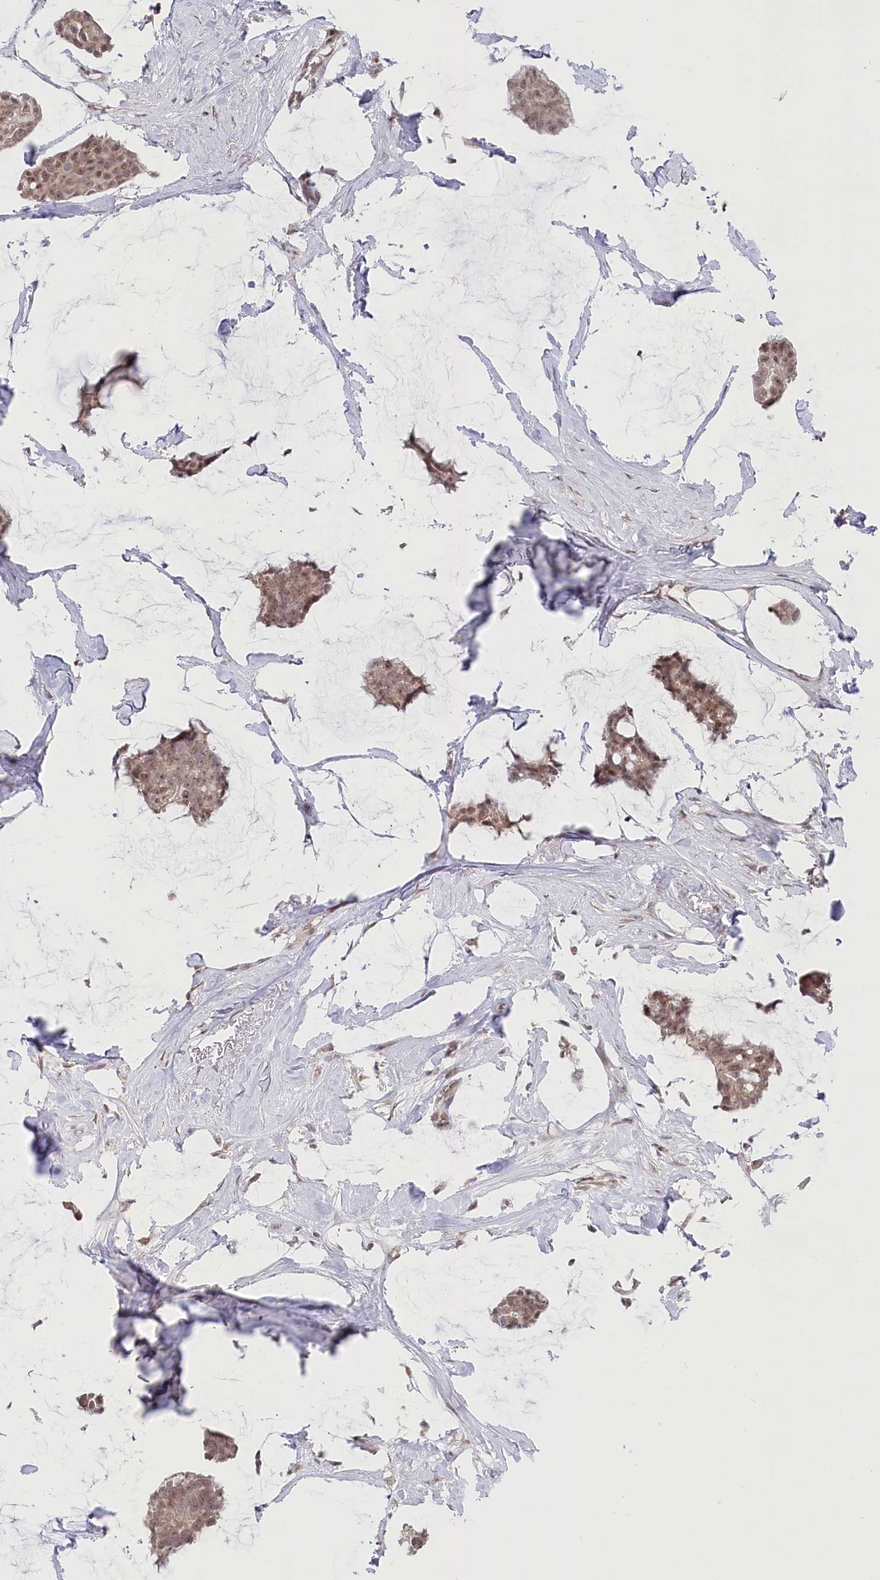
{"staining": {"intensity": "moderate", "quantity": ">75%", "location": "cytoplasmic/membranous,nuclear"}, "tissue": "breast cancer", "cell_type": "Tumor cells", "image_type": "cancer", "snomed": [{"axis": "morphology", "description": "Duct carcinoma"}, {"axis": "topography", "description": "Breast"}], "caption": "Approximately >75% of tumor cells in breast infiltrating ductal carcinoma demonstrate moderate cytoplasmic/membranous and nuclear protein positivity as visualized by brown immunohistochemical staining.", "gene": "CGGBP1", "patient": {"sex": "female", "age": 93}}